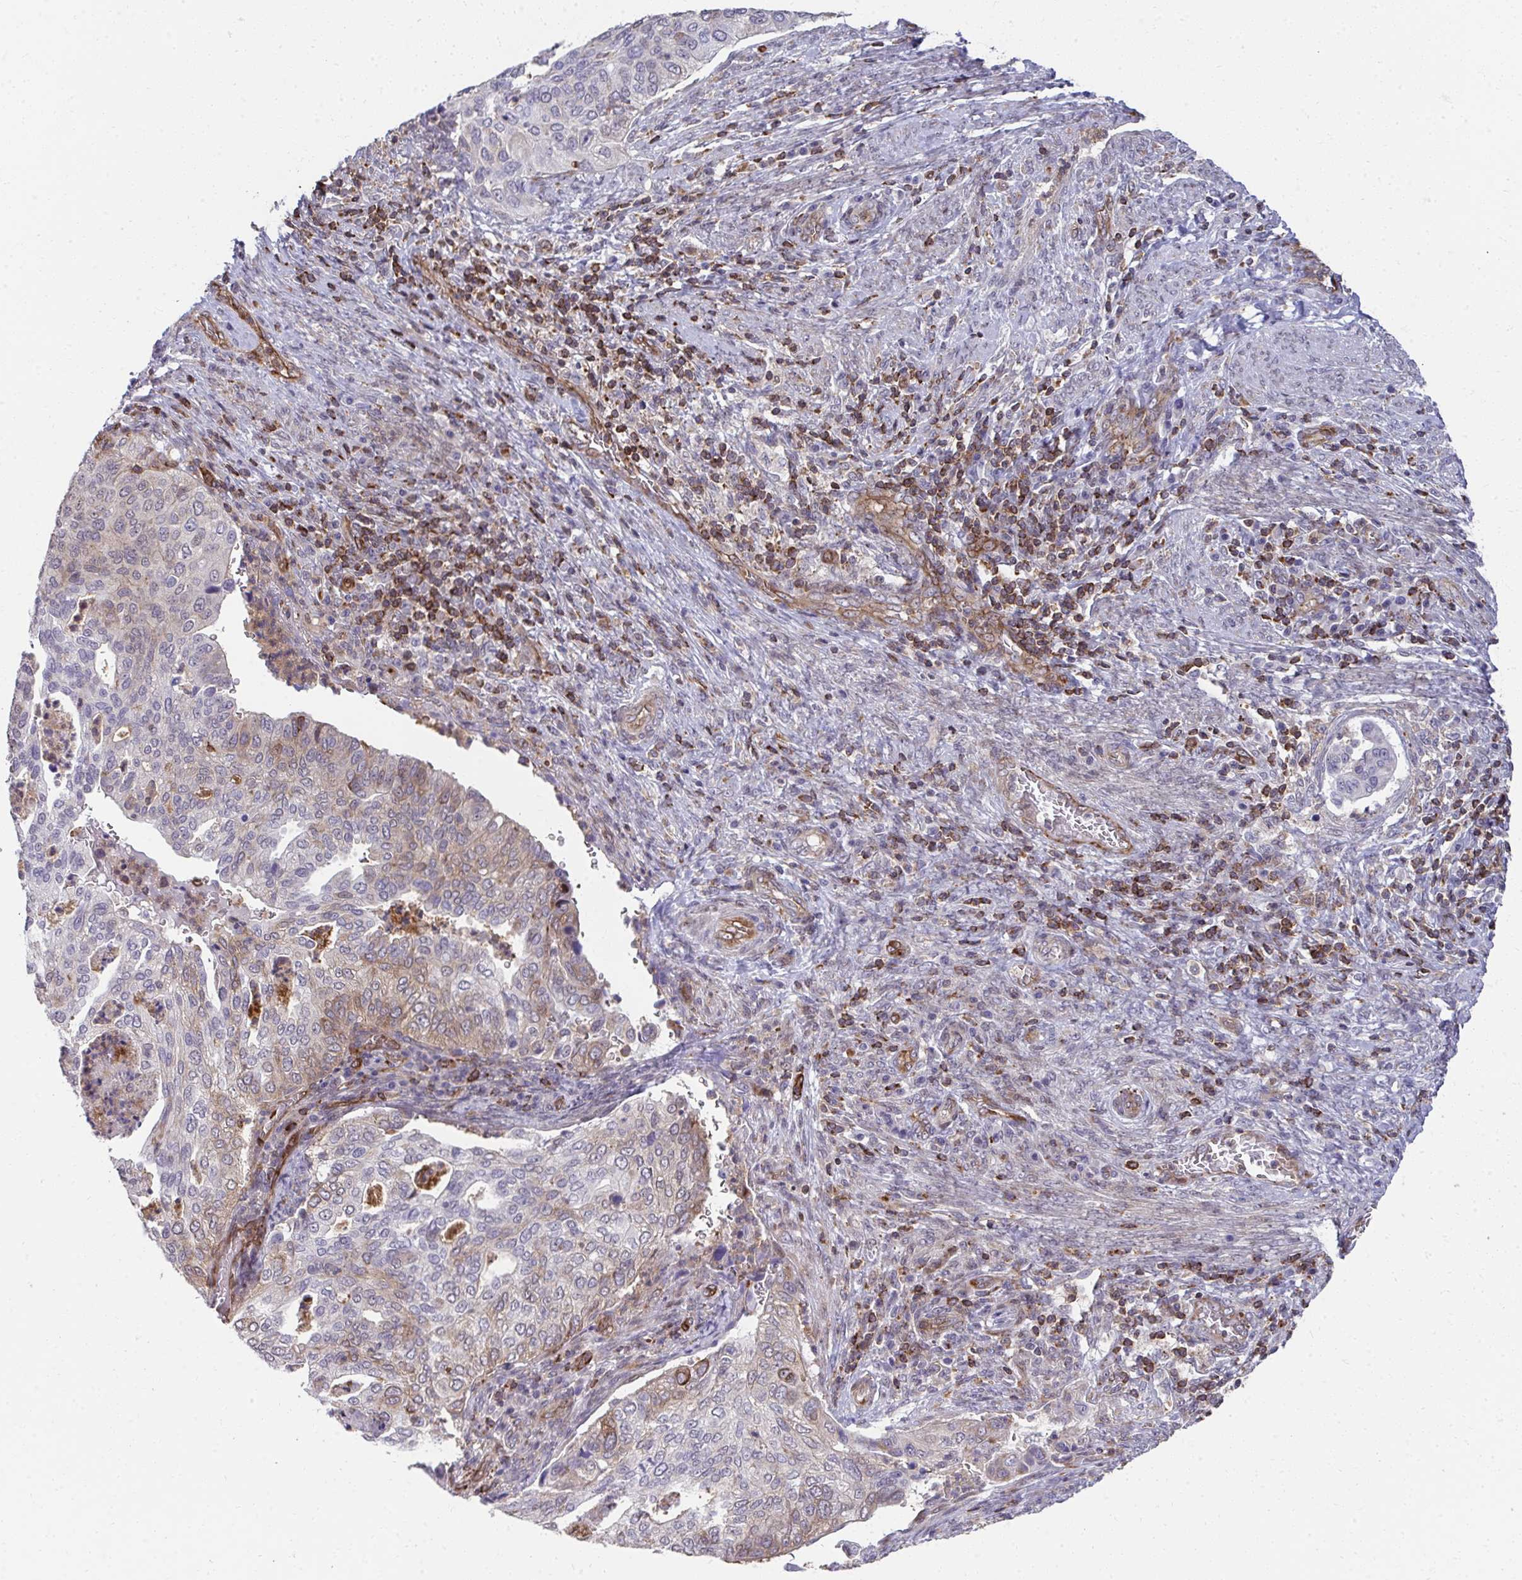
{"staining": {"intensity": "moderate", "quantity": "25%-75%", "location": "cytoplasmic/membranous"}, "tissue": "cervical cancer", "cell_type": "Tumor cells", "image_type": "cancer", "snomed": [{"axis": "morphology", "description": "Squamous cell carcinoma, NOS"}, {"axis": "topography", "description": "Cervix"}], "caption": "Approximately 25%-75% of tumor cells in human cervical squamous cell carcinoma demonstrate moderate cytoplasmic/membranous protein expression as visualized by brown immunohistochemical staining.", "gene": "FOXN3", "patient": {"sex": "female", "age": 38}}